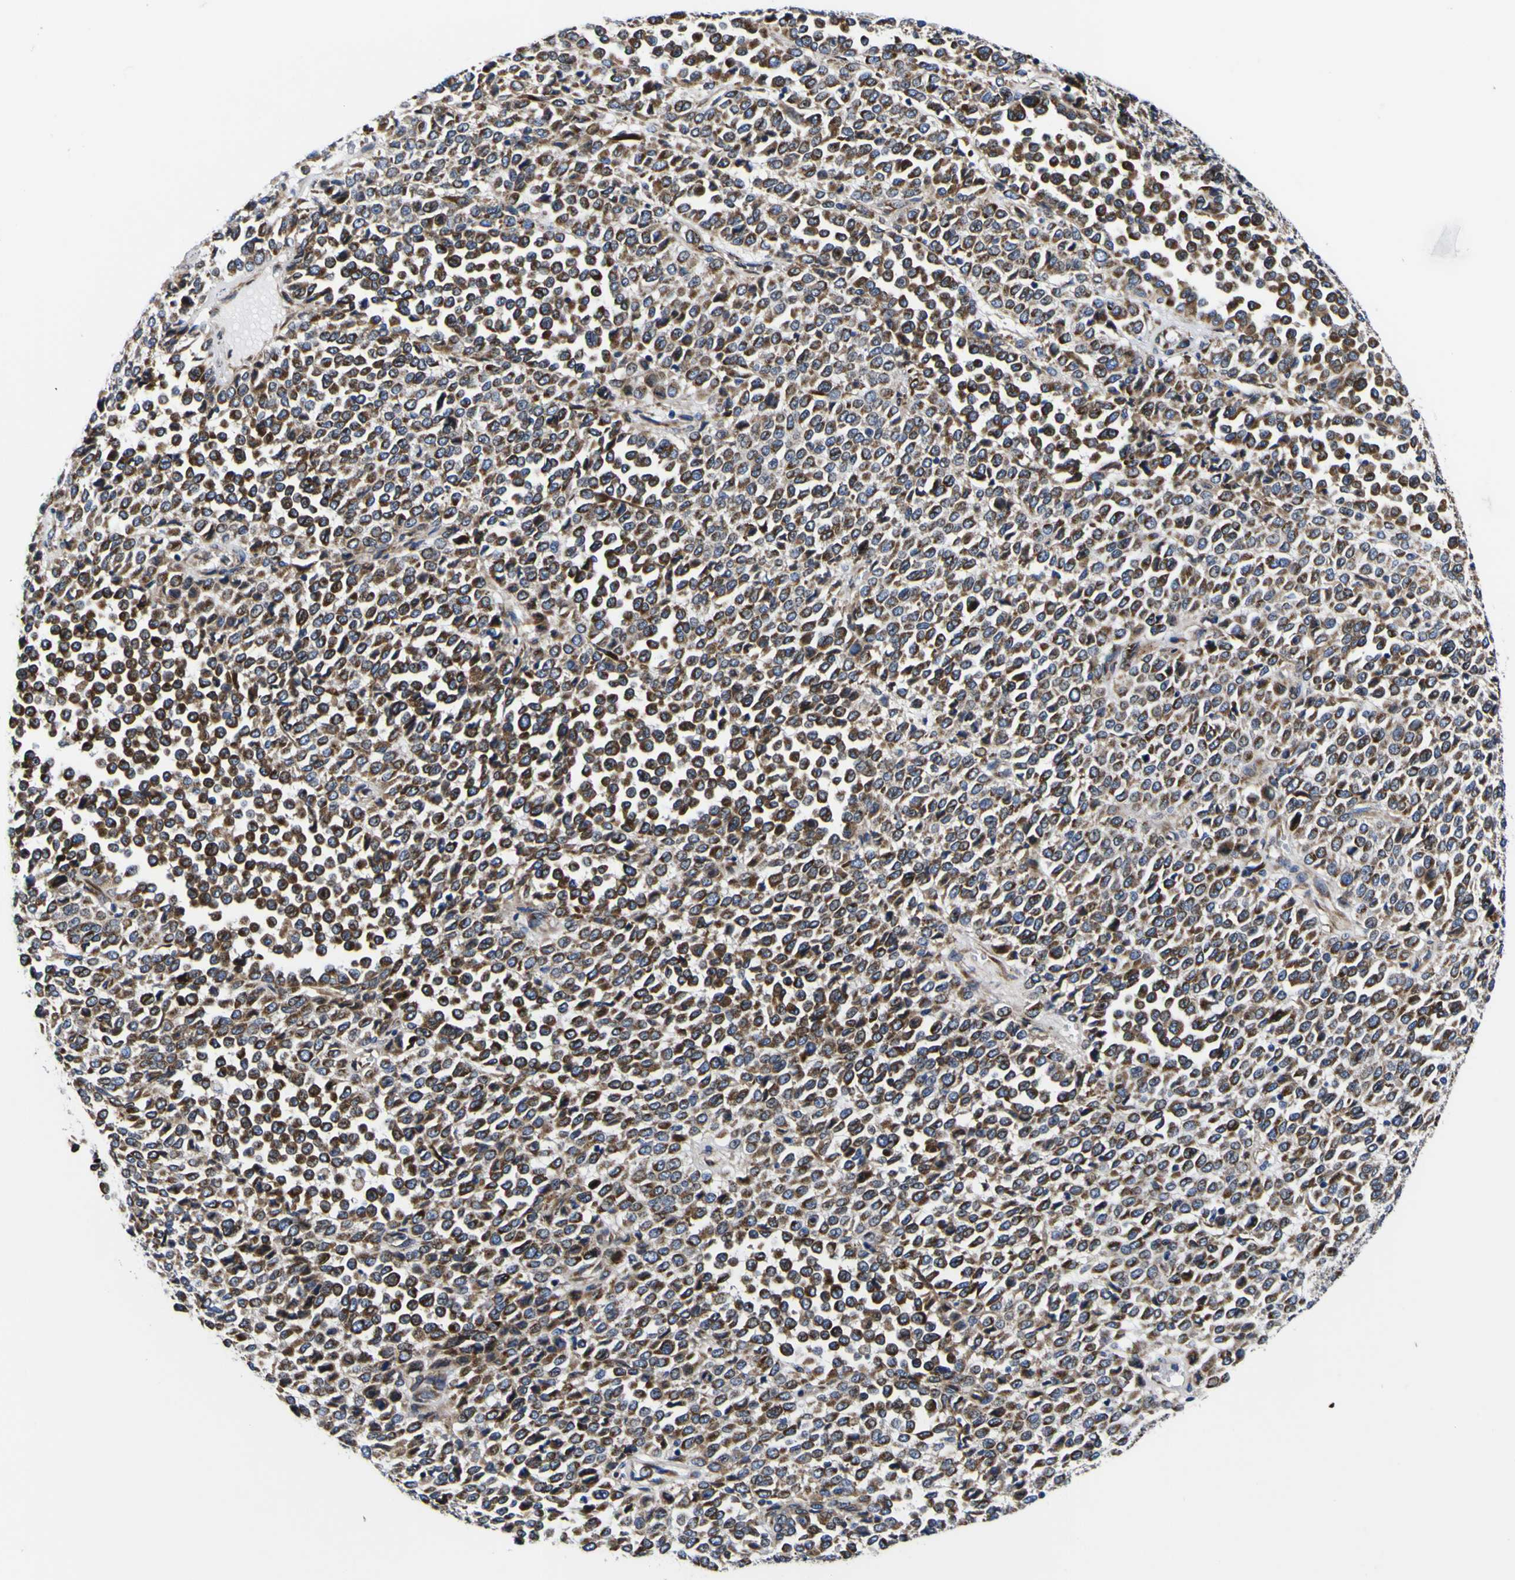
{"staining": {"intensity": "moderate", "quantity": ">75%", "location": "cytoplasmic/membranous"}, "tissue": "melanoma", "cell_type": "Tumor cells", "image_type": "cancer", "snomed": [{"axis": "morphology", "description": "Malignant melanoma, Metastatic site"}, {"axis": "topography", "description": "Pancreas"}], "caption": "Protein analysis of melanoma tissue displays moderate cytoplasmic/membranous positivity in about >75% of tumor cells. The staining is performed using DAB (3,3'-diaminobenzidine) brown chromogen to label protein expression. The nuclei are counter-stained blue using hematoxylin.", "gene": "SCD", "patient": {"sex": "female", "age": 30}}